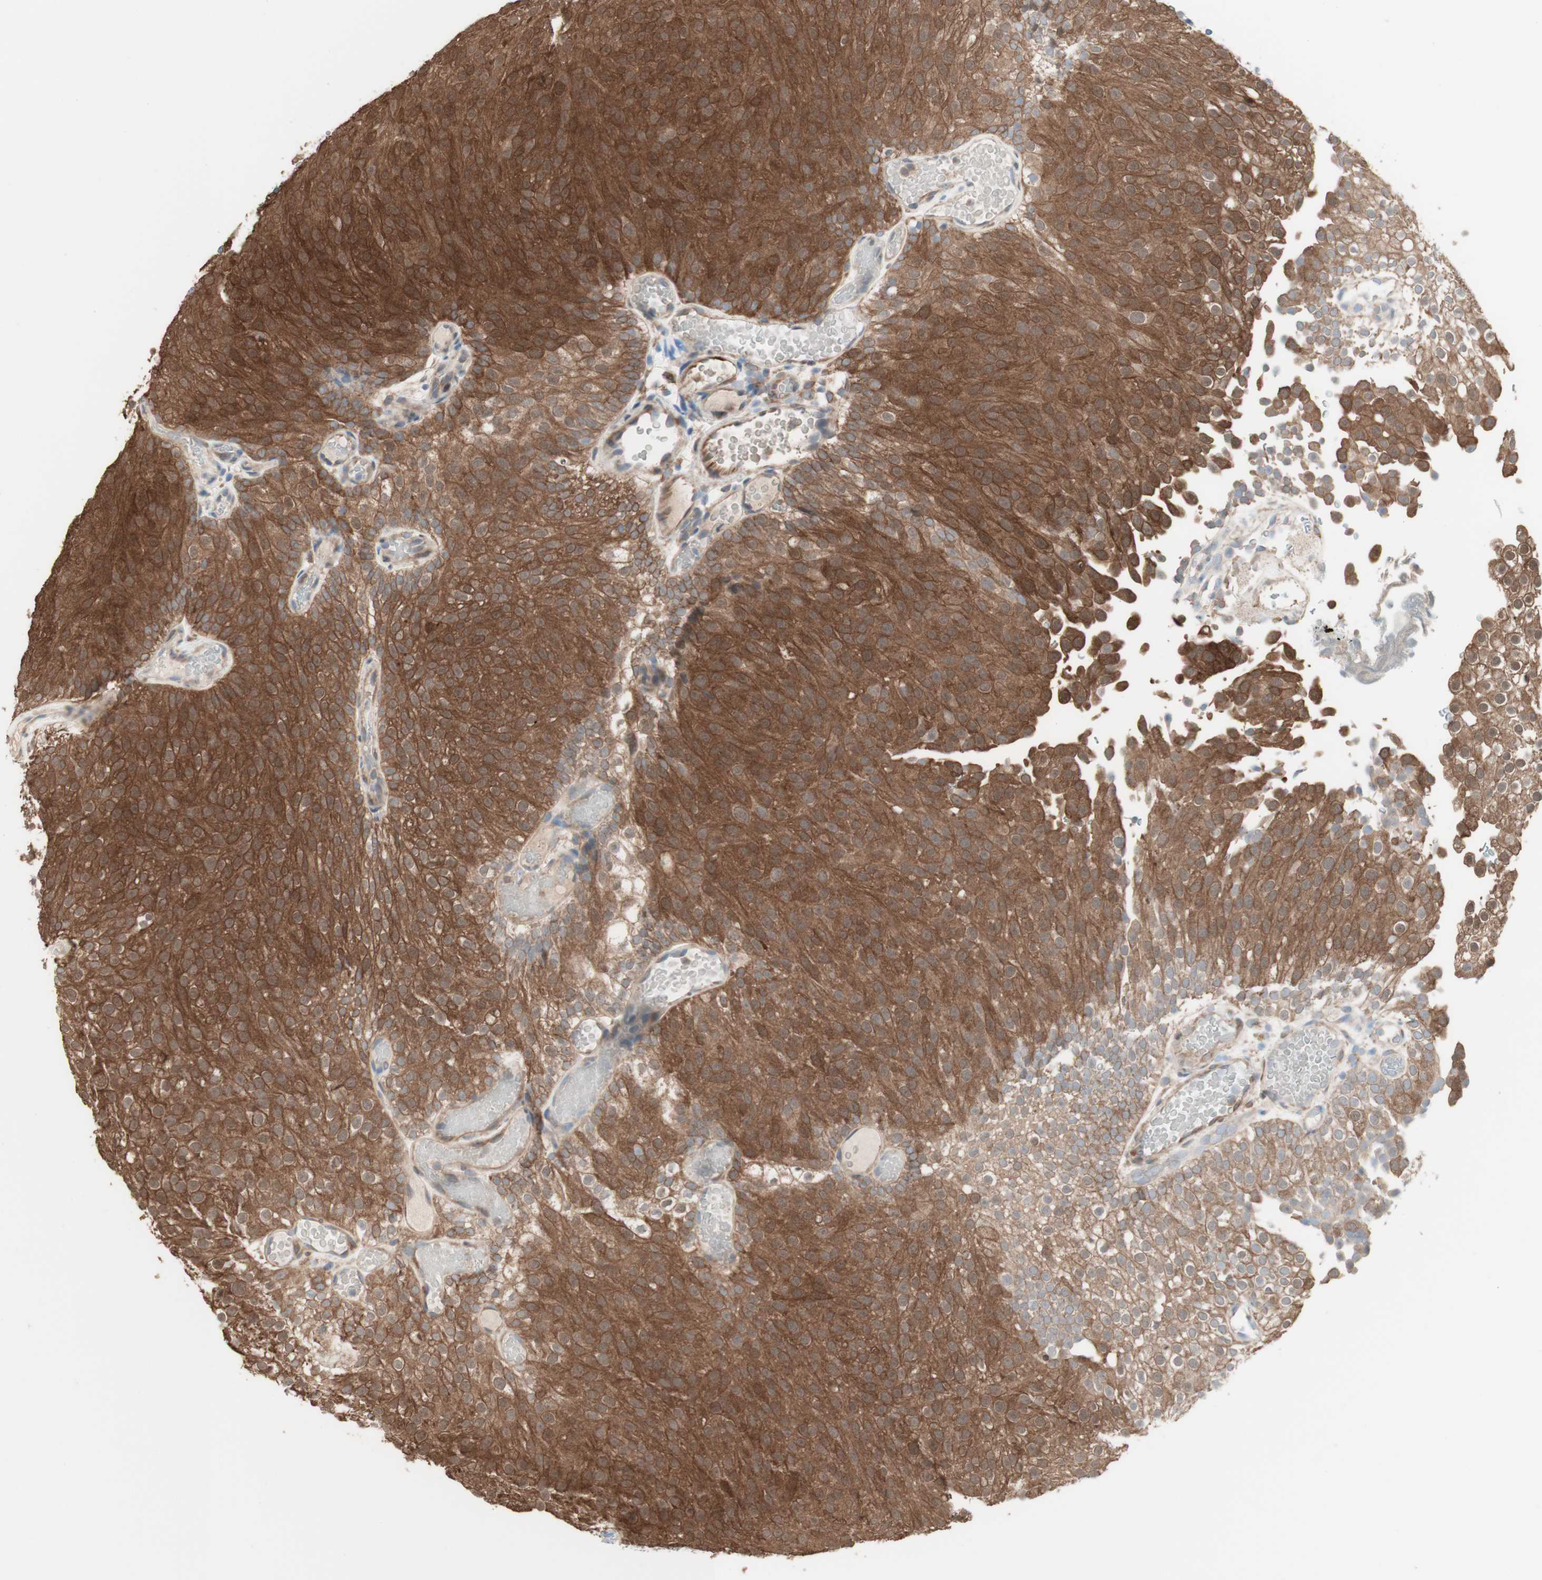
{"staining": {"intensity": "moderate", "quantity": ">75%", "location": "cytoplasmic/membranous"}, "tissue": "urothelial cancer", "cell_type": "Tumor cells", "image_type": "cancer", "snomed": [{"axis": "morphology", "description": "Urothelial carcinoma, Low grade"}, {"axis": "topography", "description": "Urinary bladder"}], "caption": "Immunohistochemical staining of human urothelial cancer exhibits medium levels of moderate cytoplasmic/membranous protein positivity in approximately >75% of tumor cells.", "gene": "COMT", "patient": {"sex": "male", "age": 78}}